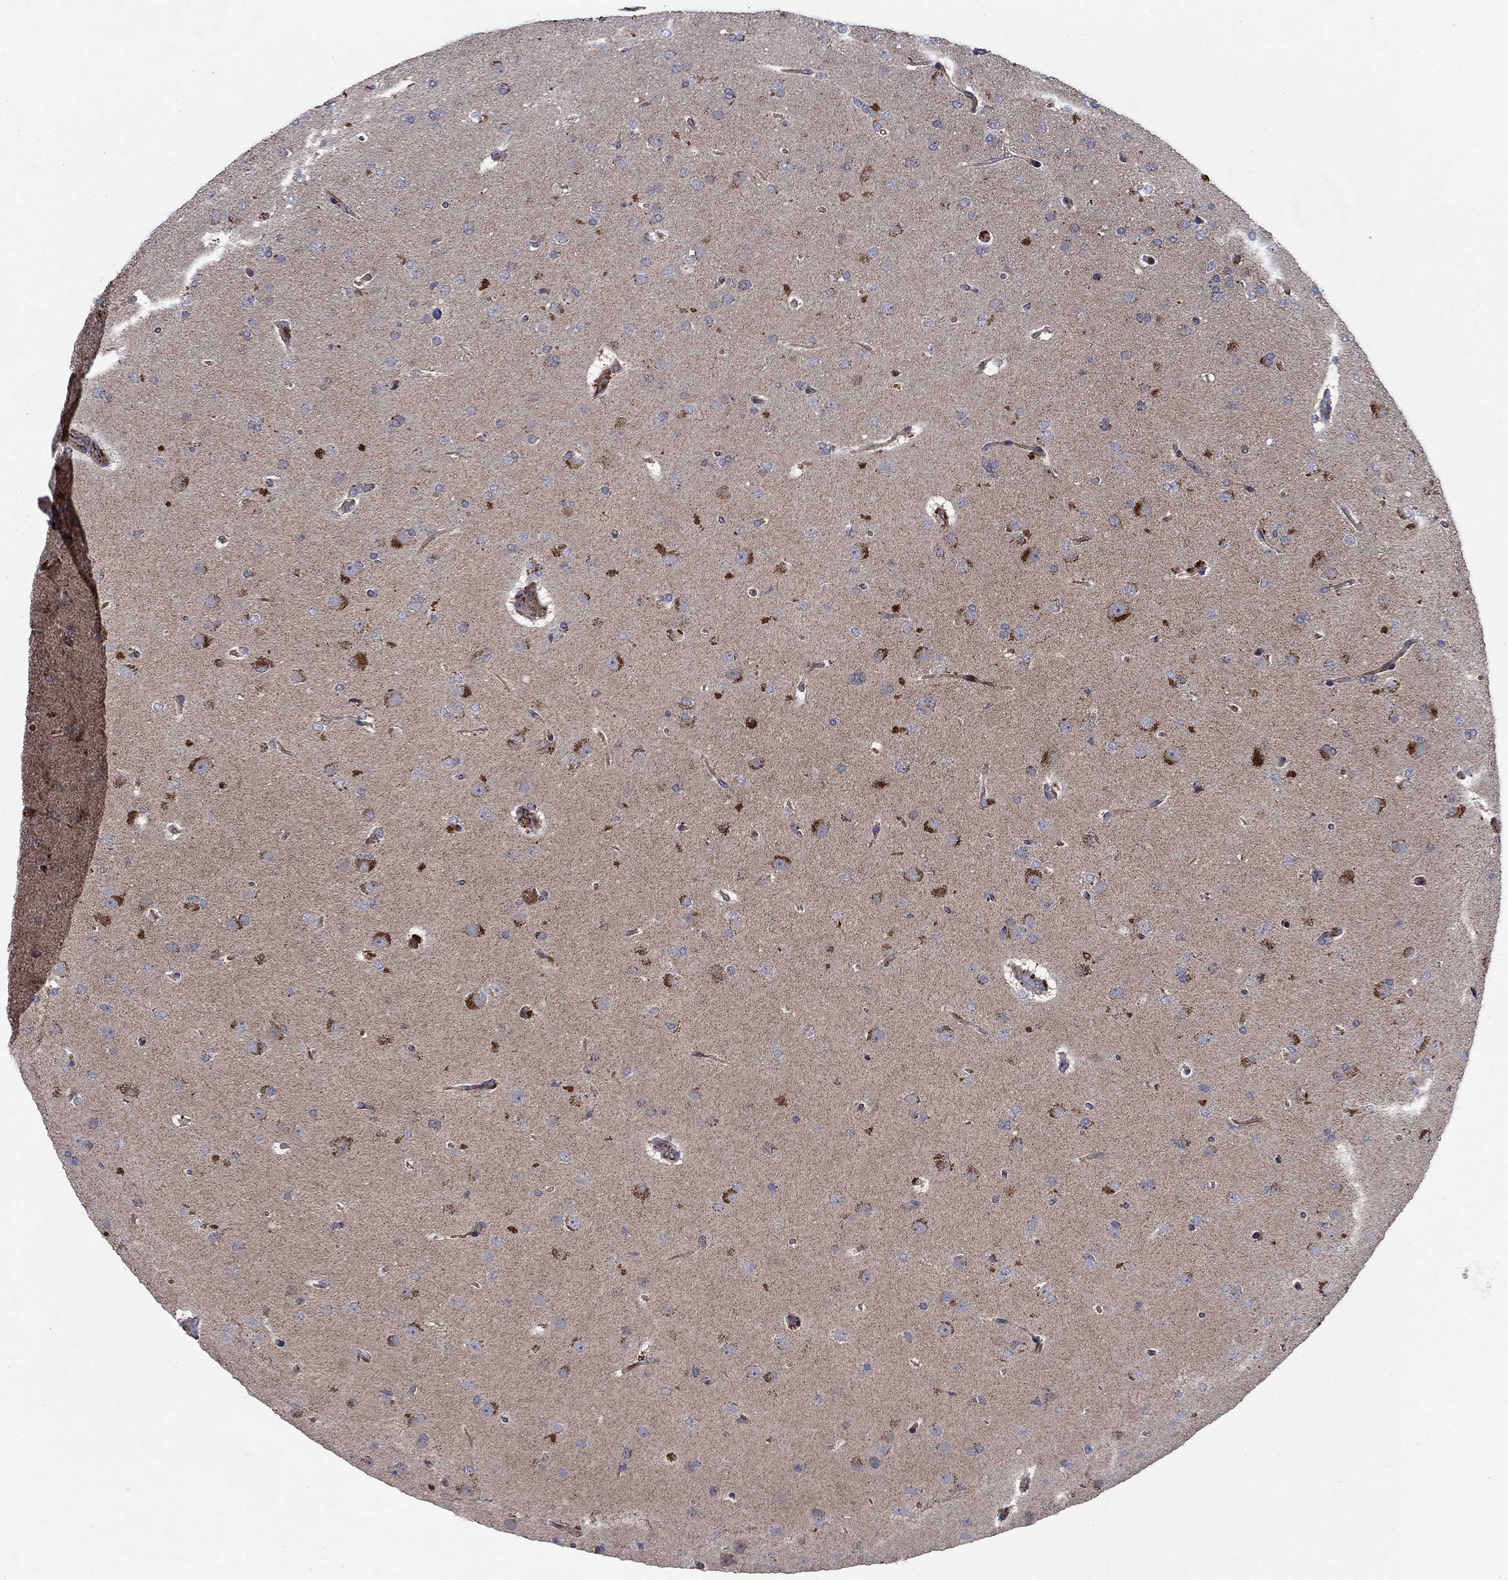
{"staining": {"intensity": "strong", "quantity": "25%-75%", "location": "cytoplasmic/membranous"}, "tissue": "glioma", "cell_type": "Tumor cells", "image_type": "cancer", "snomed": [{"axis": "morphology", "description": "Glioma, malignant, NOS"}, {"axis": "topography", "description": "Cerebral cortex"}], "caption": "Strong cytoplasmic/membranous staining is present in approximately 25%-75% of tumor cells in glioma (malignant). (Brightfield microscopy of DAB IHC at high magnification).", "gene": "NDUFC1", "patient": {"sex": "male", "age": 58}}